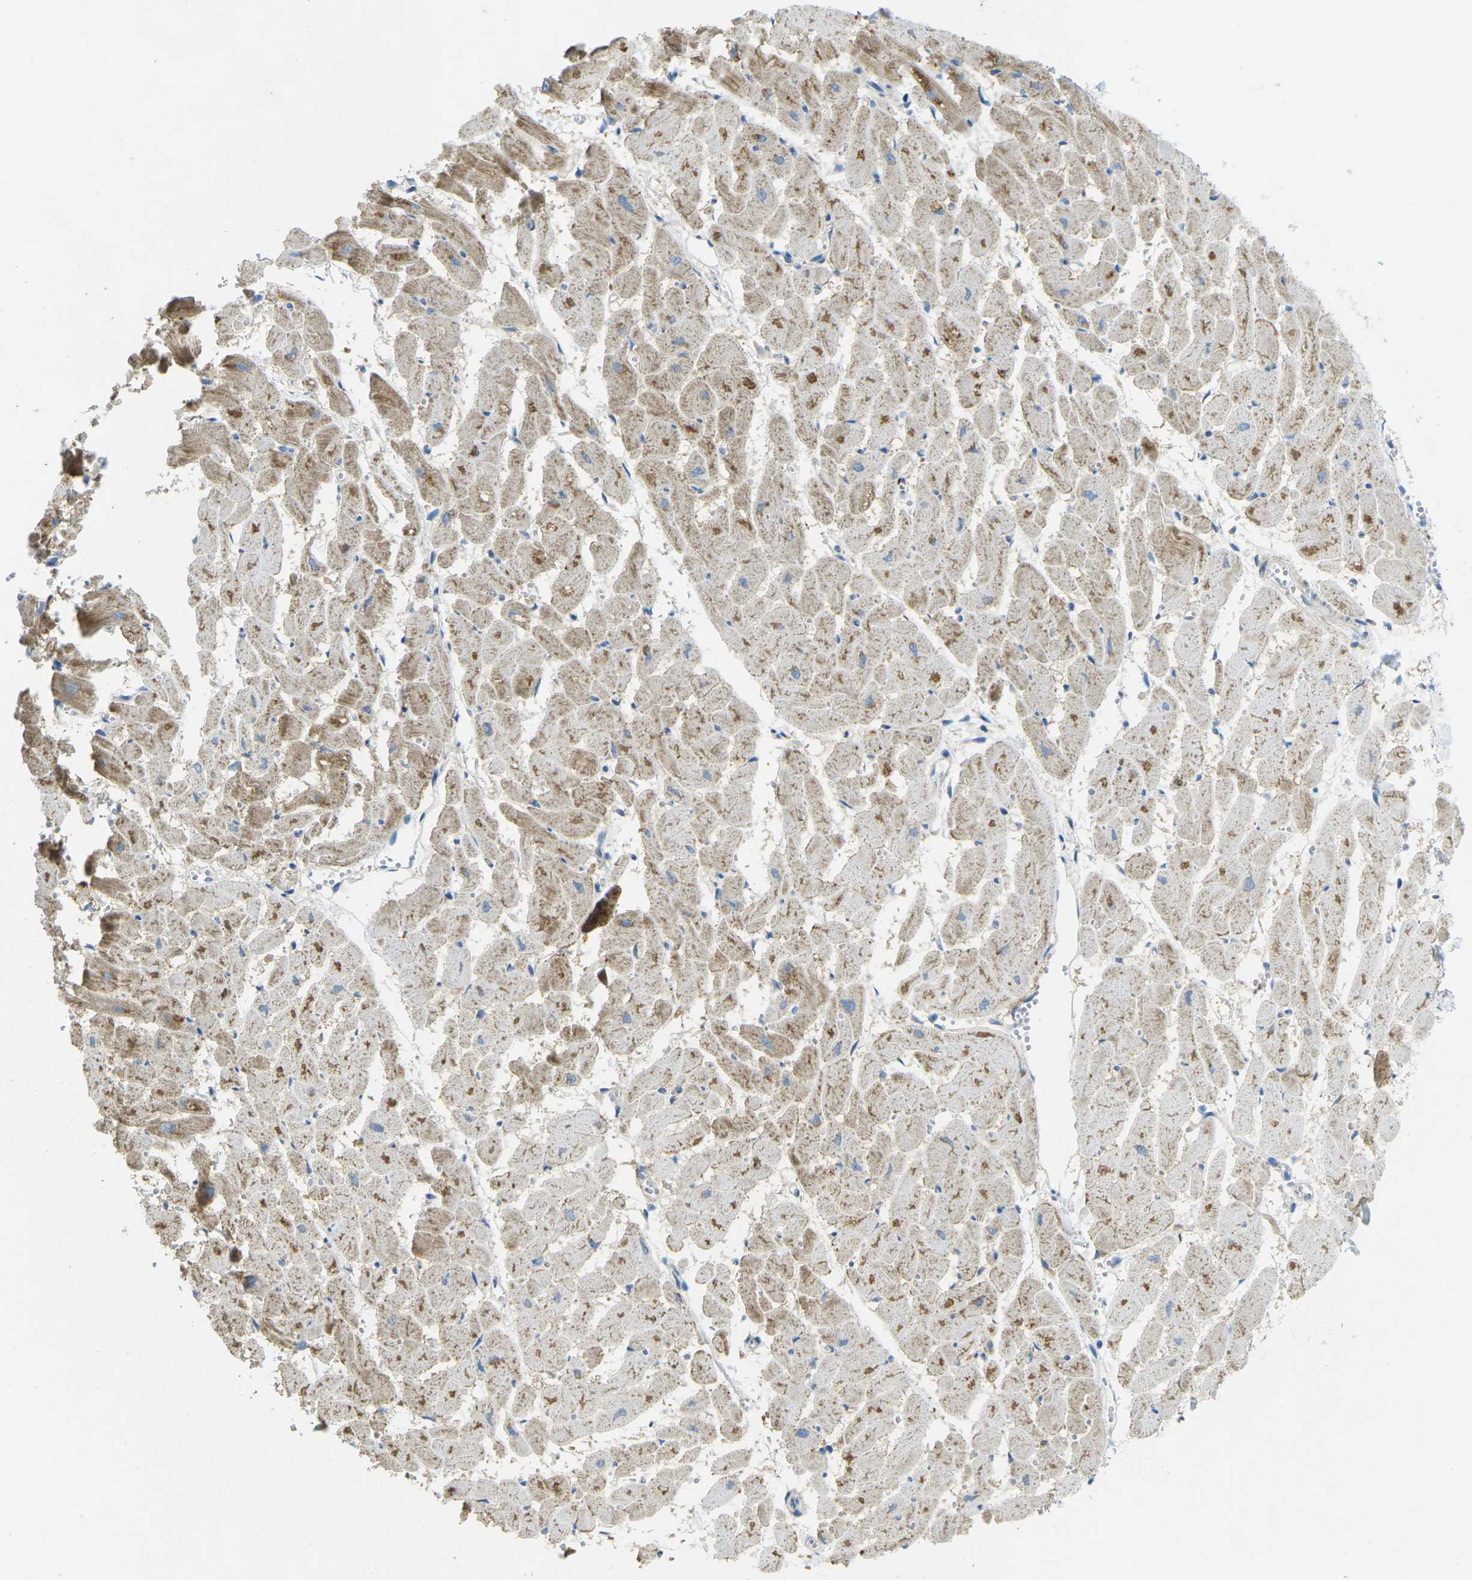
{"staining": {"intensity": "moderate", "quantity": ">75%", "location": "cytoplasmic/membranous"}, "tissue": "heart muscle", "cell_type": "Cardiomyocytes", "image_type": "normal", "snomed": [{"axis": "morphology", "description": "Normal tissue, NOS"}, {"axis": "topography", "description": "Heart"}], "caption": "Immunohistochemistry of benign heart muscle shows medium levels of moderate cytoplasmic/membranous expression in about >75% of cardiomyocytes.", "gene": "MYLK4", "patient": {"sex": "female", "age": 19}}